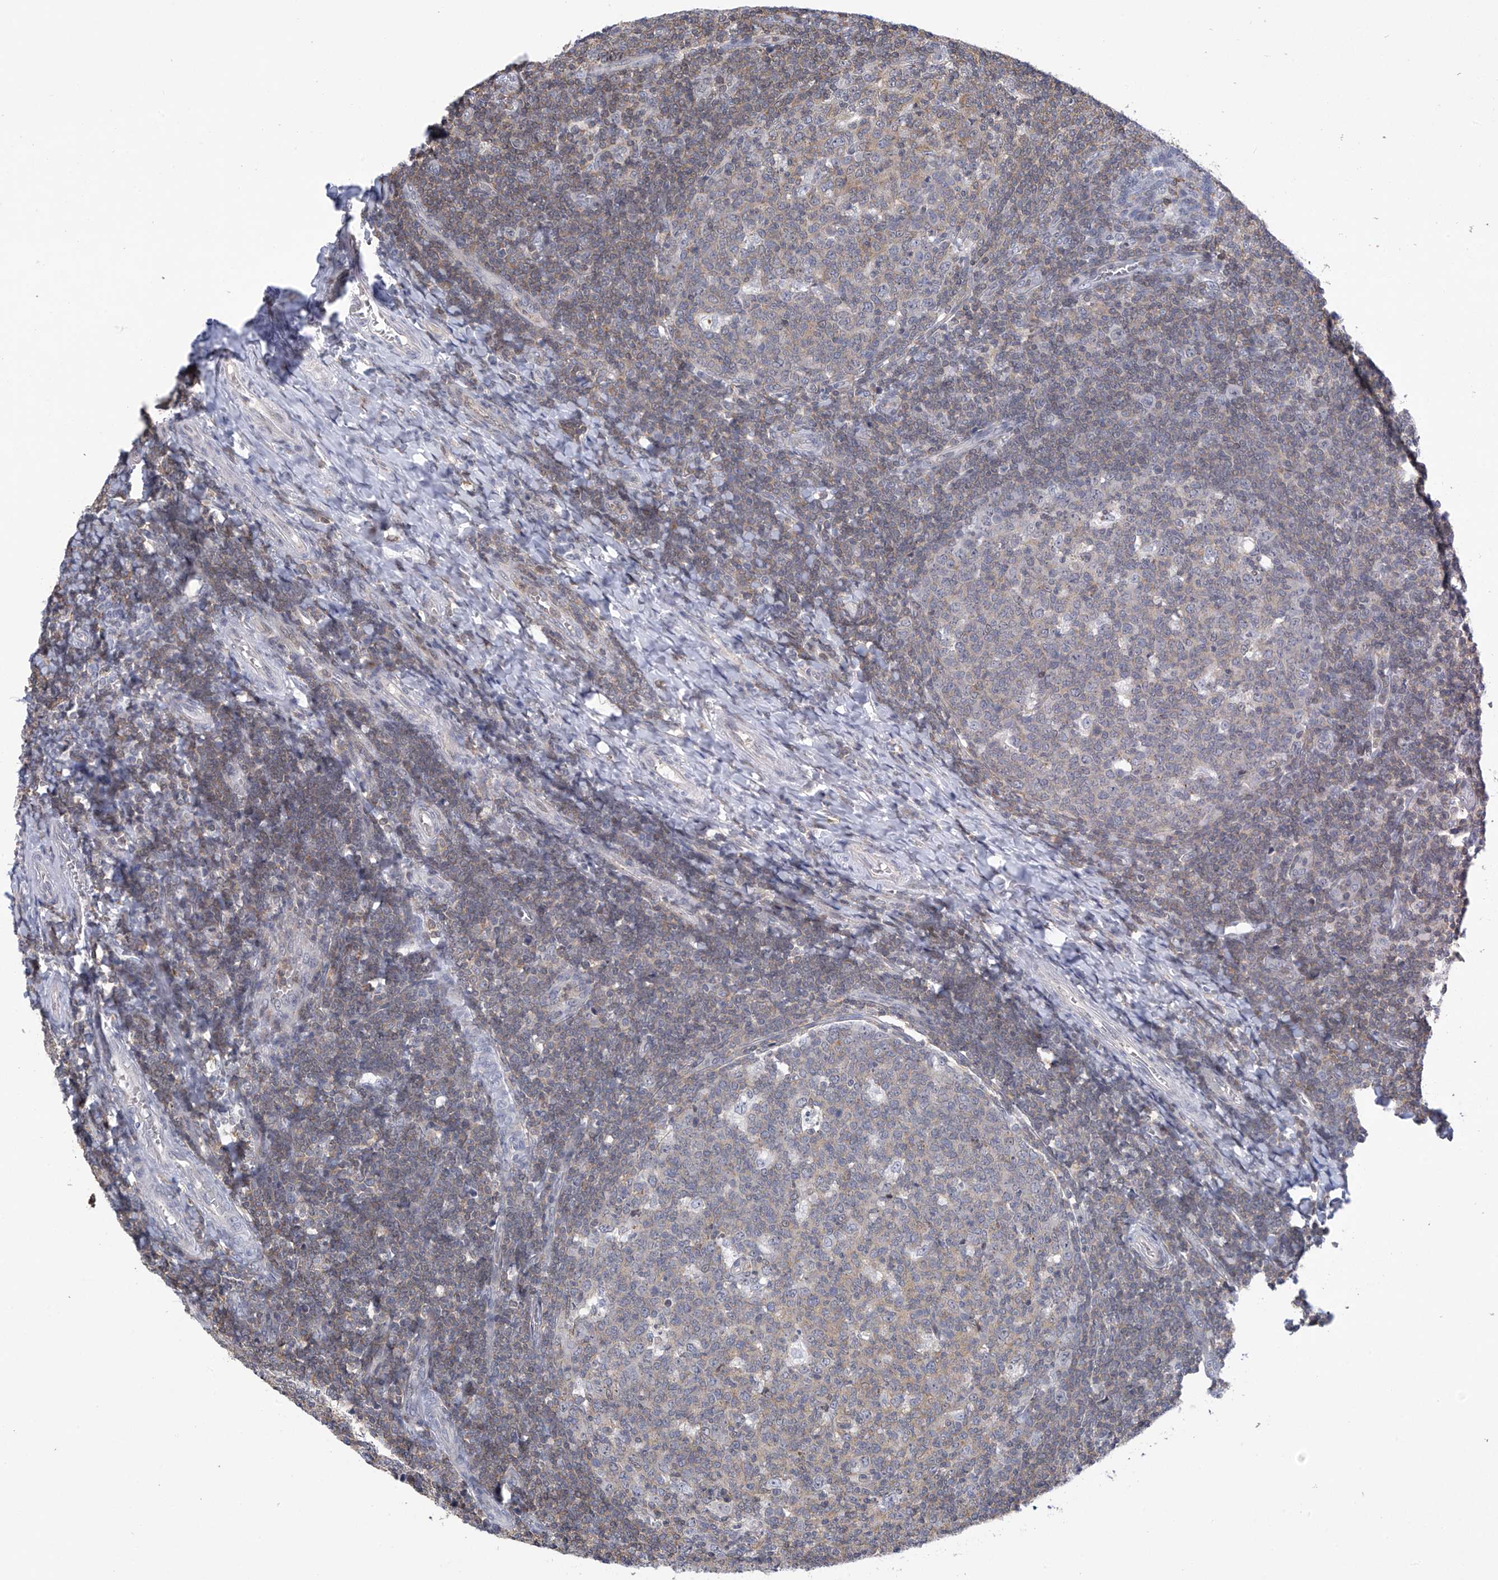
{"staining": {"intensity": "weak", "quantity": "25%-75%", "location": "cytoplasmic/membranous"}, "tissue": "tonsil", "cell_type": "Germinal center cells", "image_type": "normal", "snomed": [{"axis": "morphology", "description": "Normal tissue, NOS"}, {"axis": "topography", "description": "Tonsil"}], "caption": "IHC (DAB (3,3'-diaminobenzidine)) staining of unremarkable tonsil displays weak cytoplasmic/membranous protein positivity in about 25%-75% of germinal center cells.", "gene": "MSL3", "patient": {"sex": "female", "age": 19}}